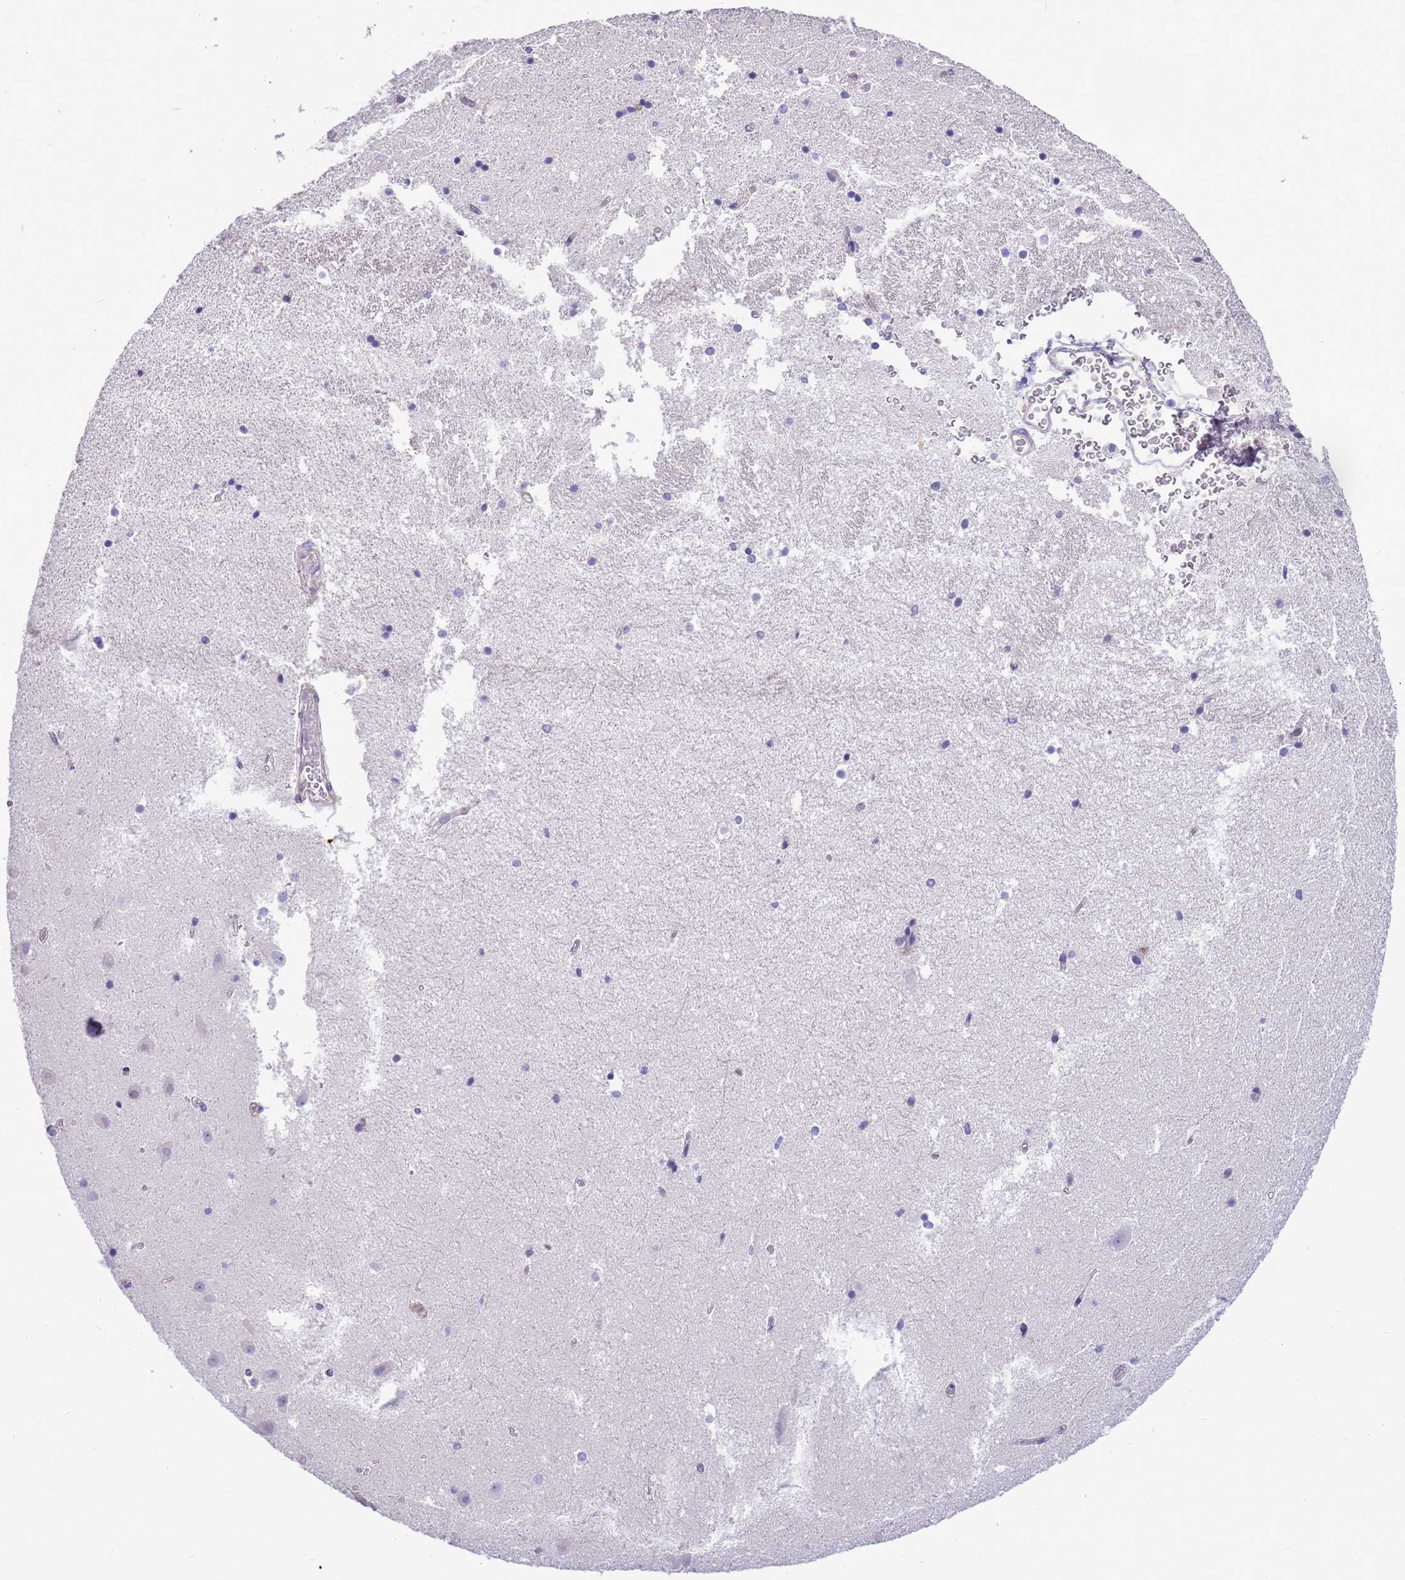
{"staining": {"intensity": "negative", "quantity": "none", "location": "none"}, "tissue": "hippocampus", "cell_type": "Glial cells", "image_type": "normal", "snomed": [{"axis": "morphology", "description": "Normal tissue, NOS"}, {"axis": "topography", "description": "Hippocampus"}], "caption": "High power microscopy micrograph of an immunohistochemistry image of normal hippocampus, revealing no significant positivity in glial cells.", "gene": "CTRC", "patient": {"sex": "female", "age": 52}}